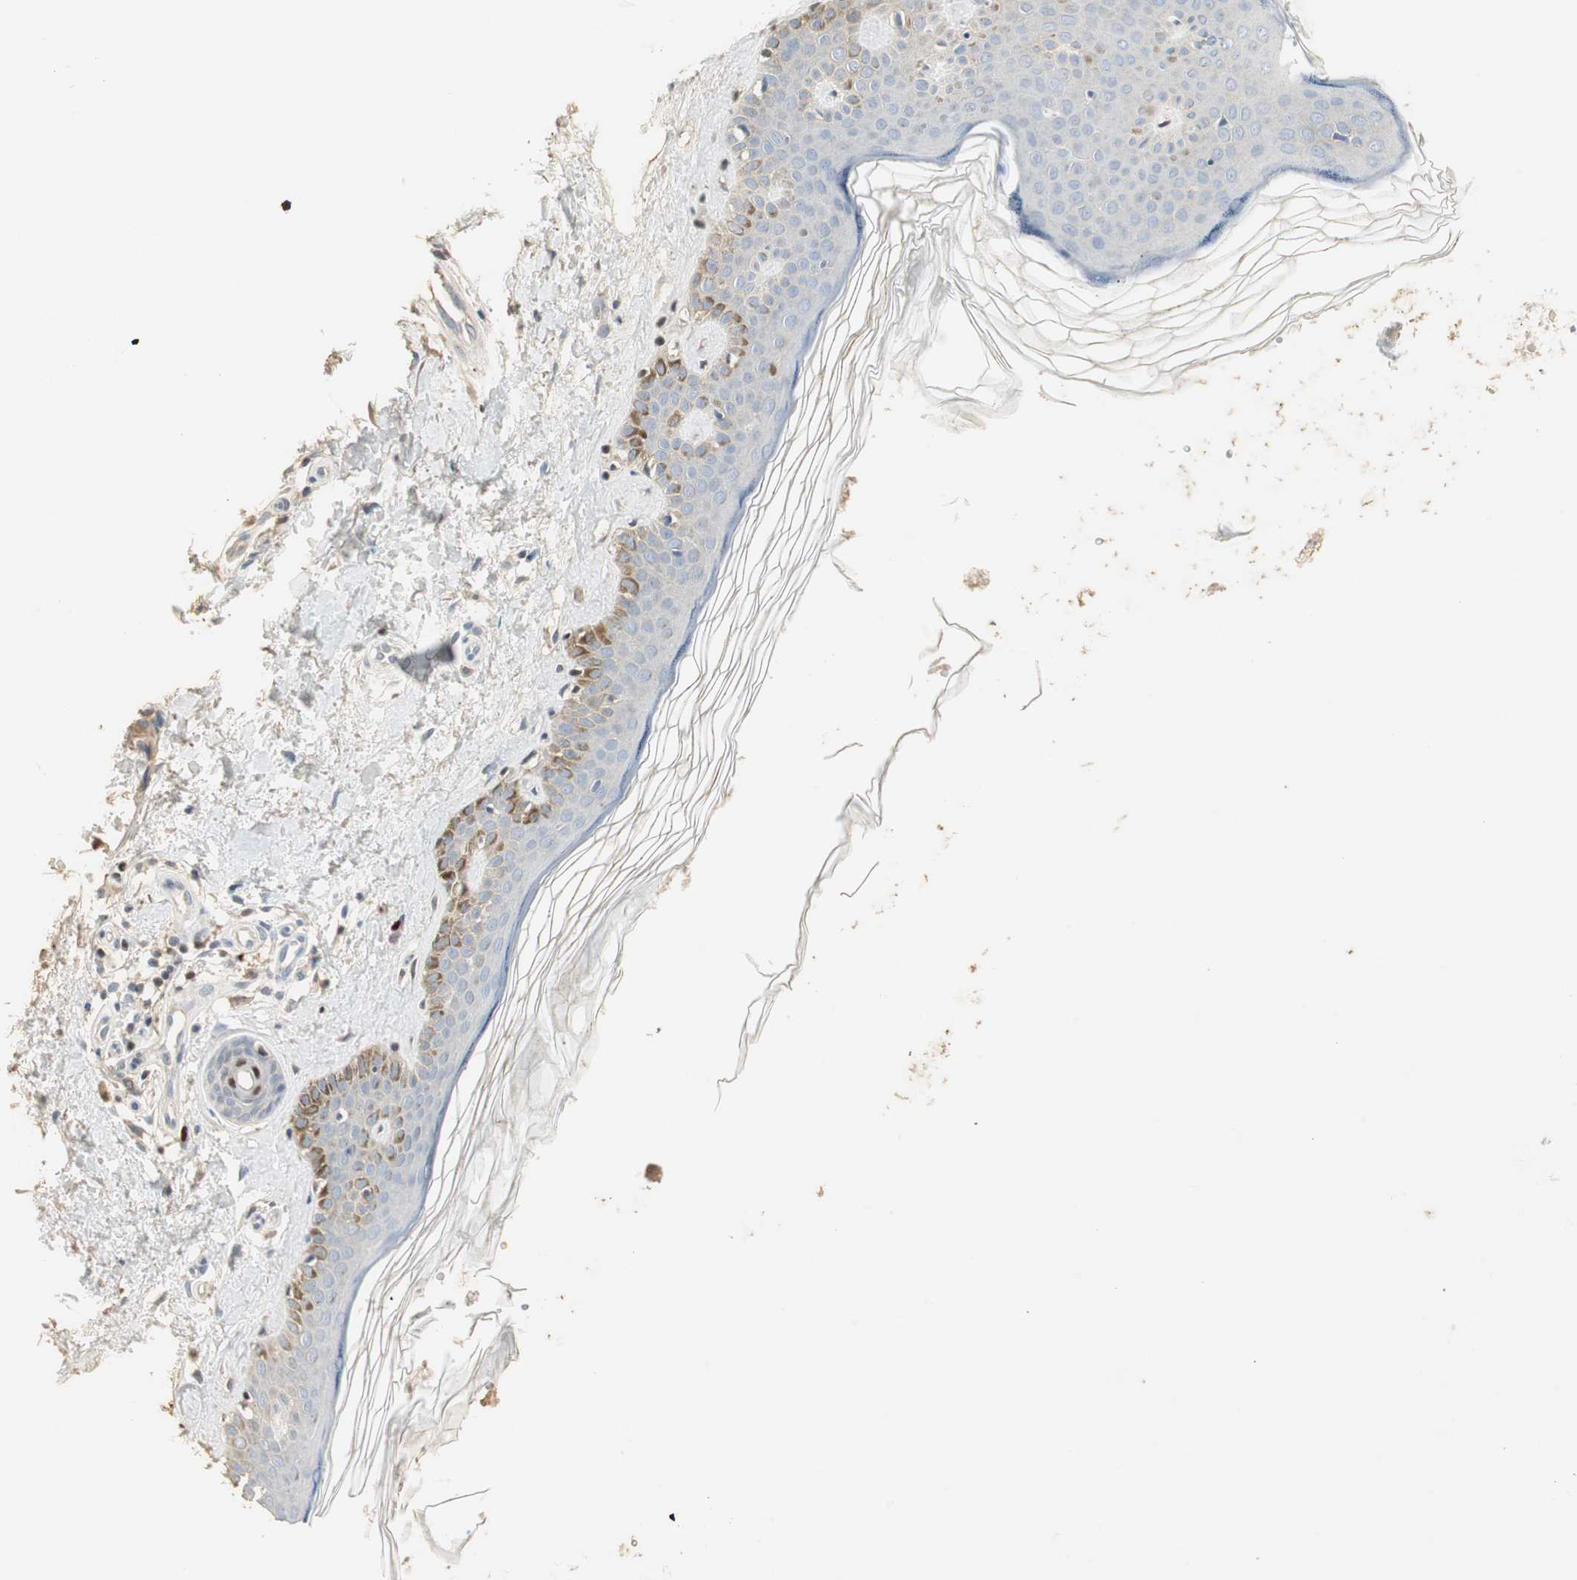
{"staining": {"intensity": "moderate", "quantity": ">75%", "location": "cytoplasmic/membranous"}, "tissue": "skin", "cell_type": "Fibroblasts", "image_type": "normal", "snomed": [{"axis": "morphology", "description": "Normal tissue, NOS"}, {"axis": "topography", "description": "Skin"}], "caption": "High-power microscopy captured an IHC histopathology image of normal skin, revealing moderate cytoplasmic/membranous staining in about >75% of fibroblasts. The protein of interest is stained brown, and the nuclei are stained in blue (DAB (3,3'-diaminobenzidine) IHC with brightfield microscopy, high magnification).", "gene": "RUNX2", "patient": {"sex": "male", "age": 67}}